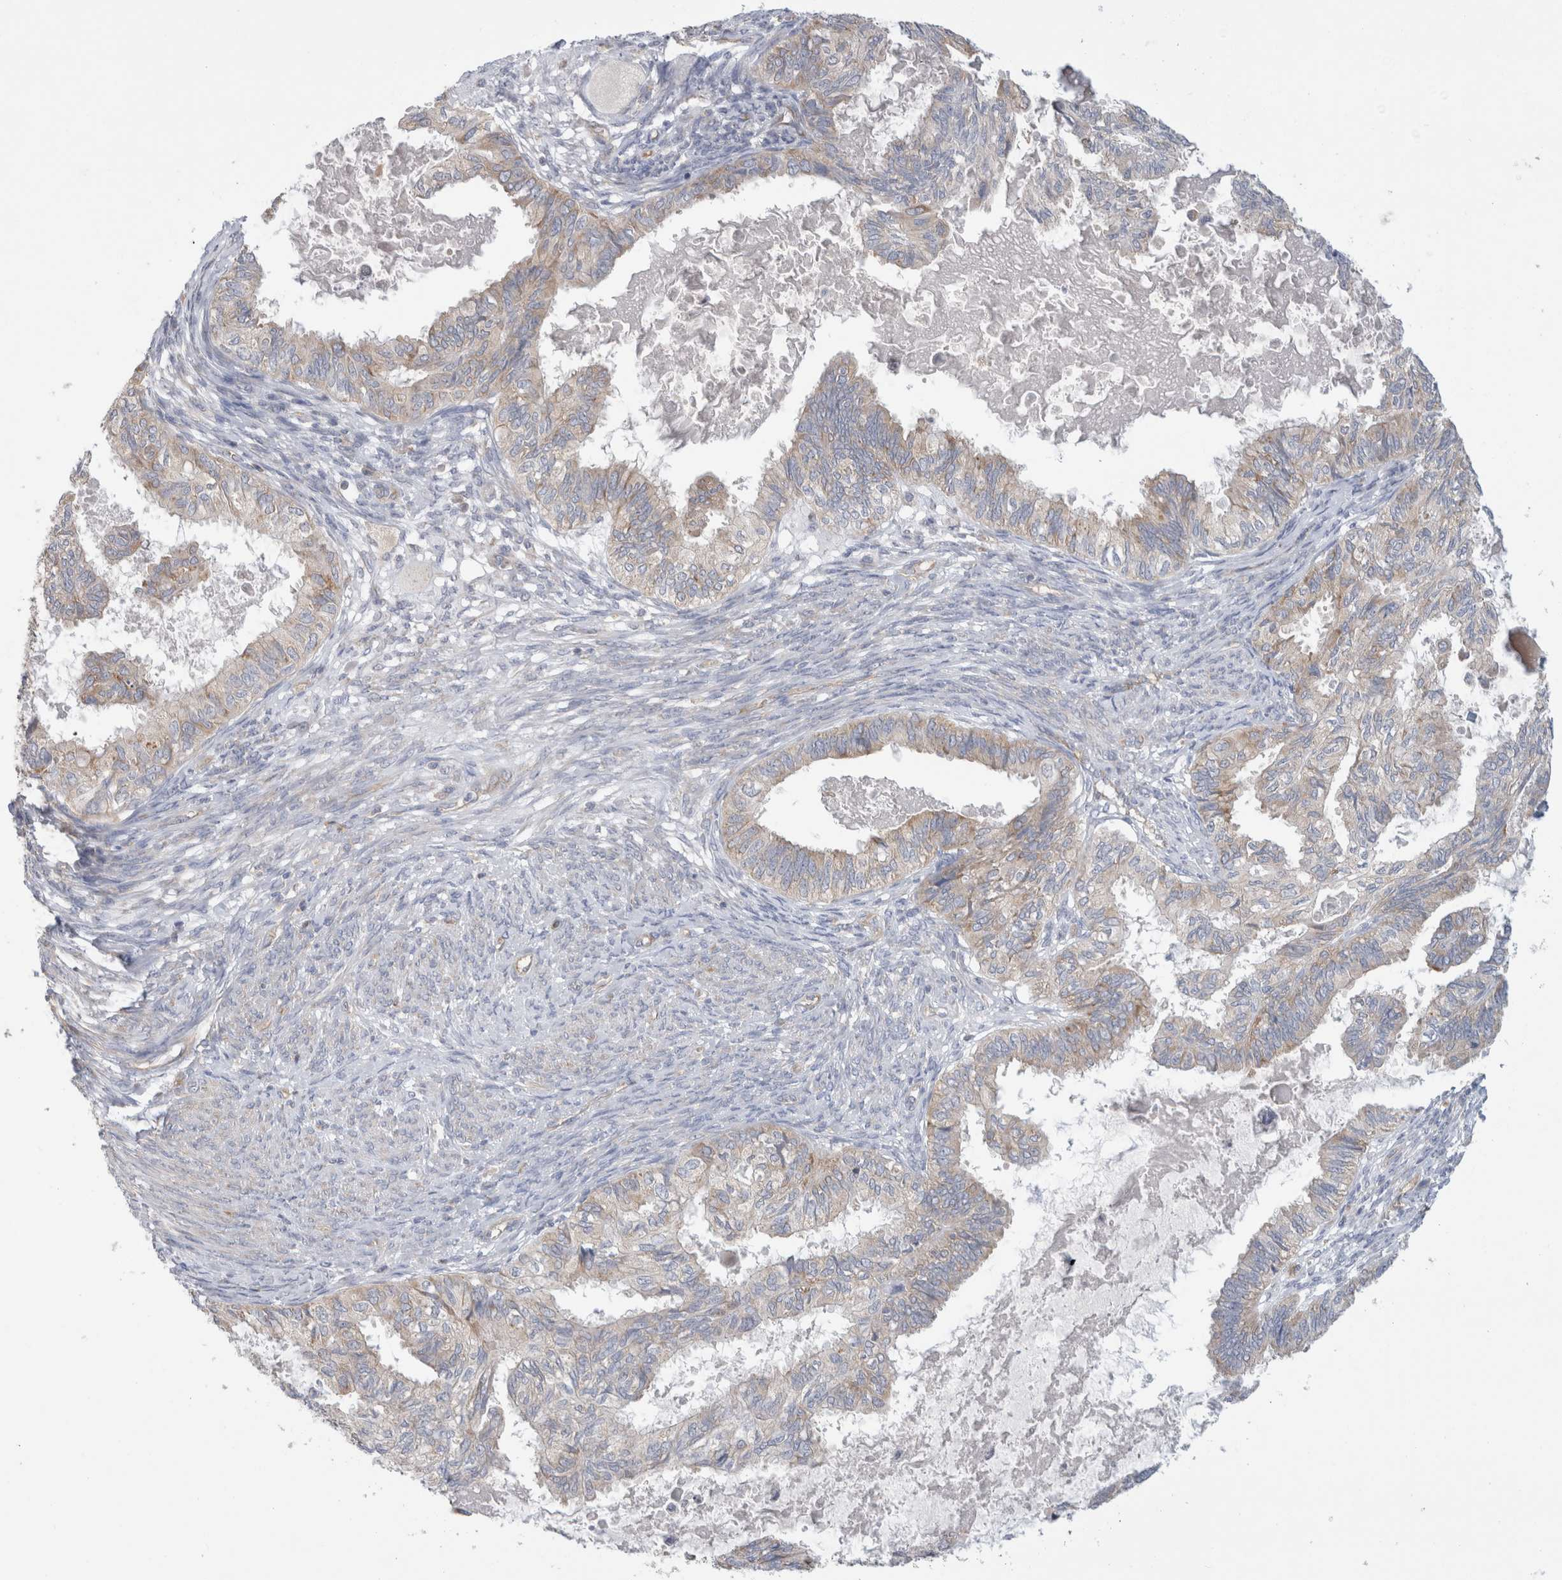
{"staining": {"intensity": "weak", "quantity": "<25%", "location": "cytoplasmic/membranous"}, "tissue": "cervical cancer", "cell_type": "Tumor cells", "image_type": "cancer", "snomed": [{"axis": "morphology", "description": "Normal tissue, NOS"}, {"axis": "morphology", "description": "Adenocarcinoma, NOS"}, {"axis": "topography", "description": "Cervix"}, {"axis": "topography", "description": "Endometrium"}], "caption": "High magnification brightfield microscopy of cervical cancer (adenocarcinoma) stained with DAB (brown) and counterstained with hematoxylin (blue): tumor cells show no significant expression. (Brightfield microscopy of DAB immunohistochemistry at high magnification).", "gene": "ZNF23", "patient": {"sex": "female", "age": 86}}